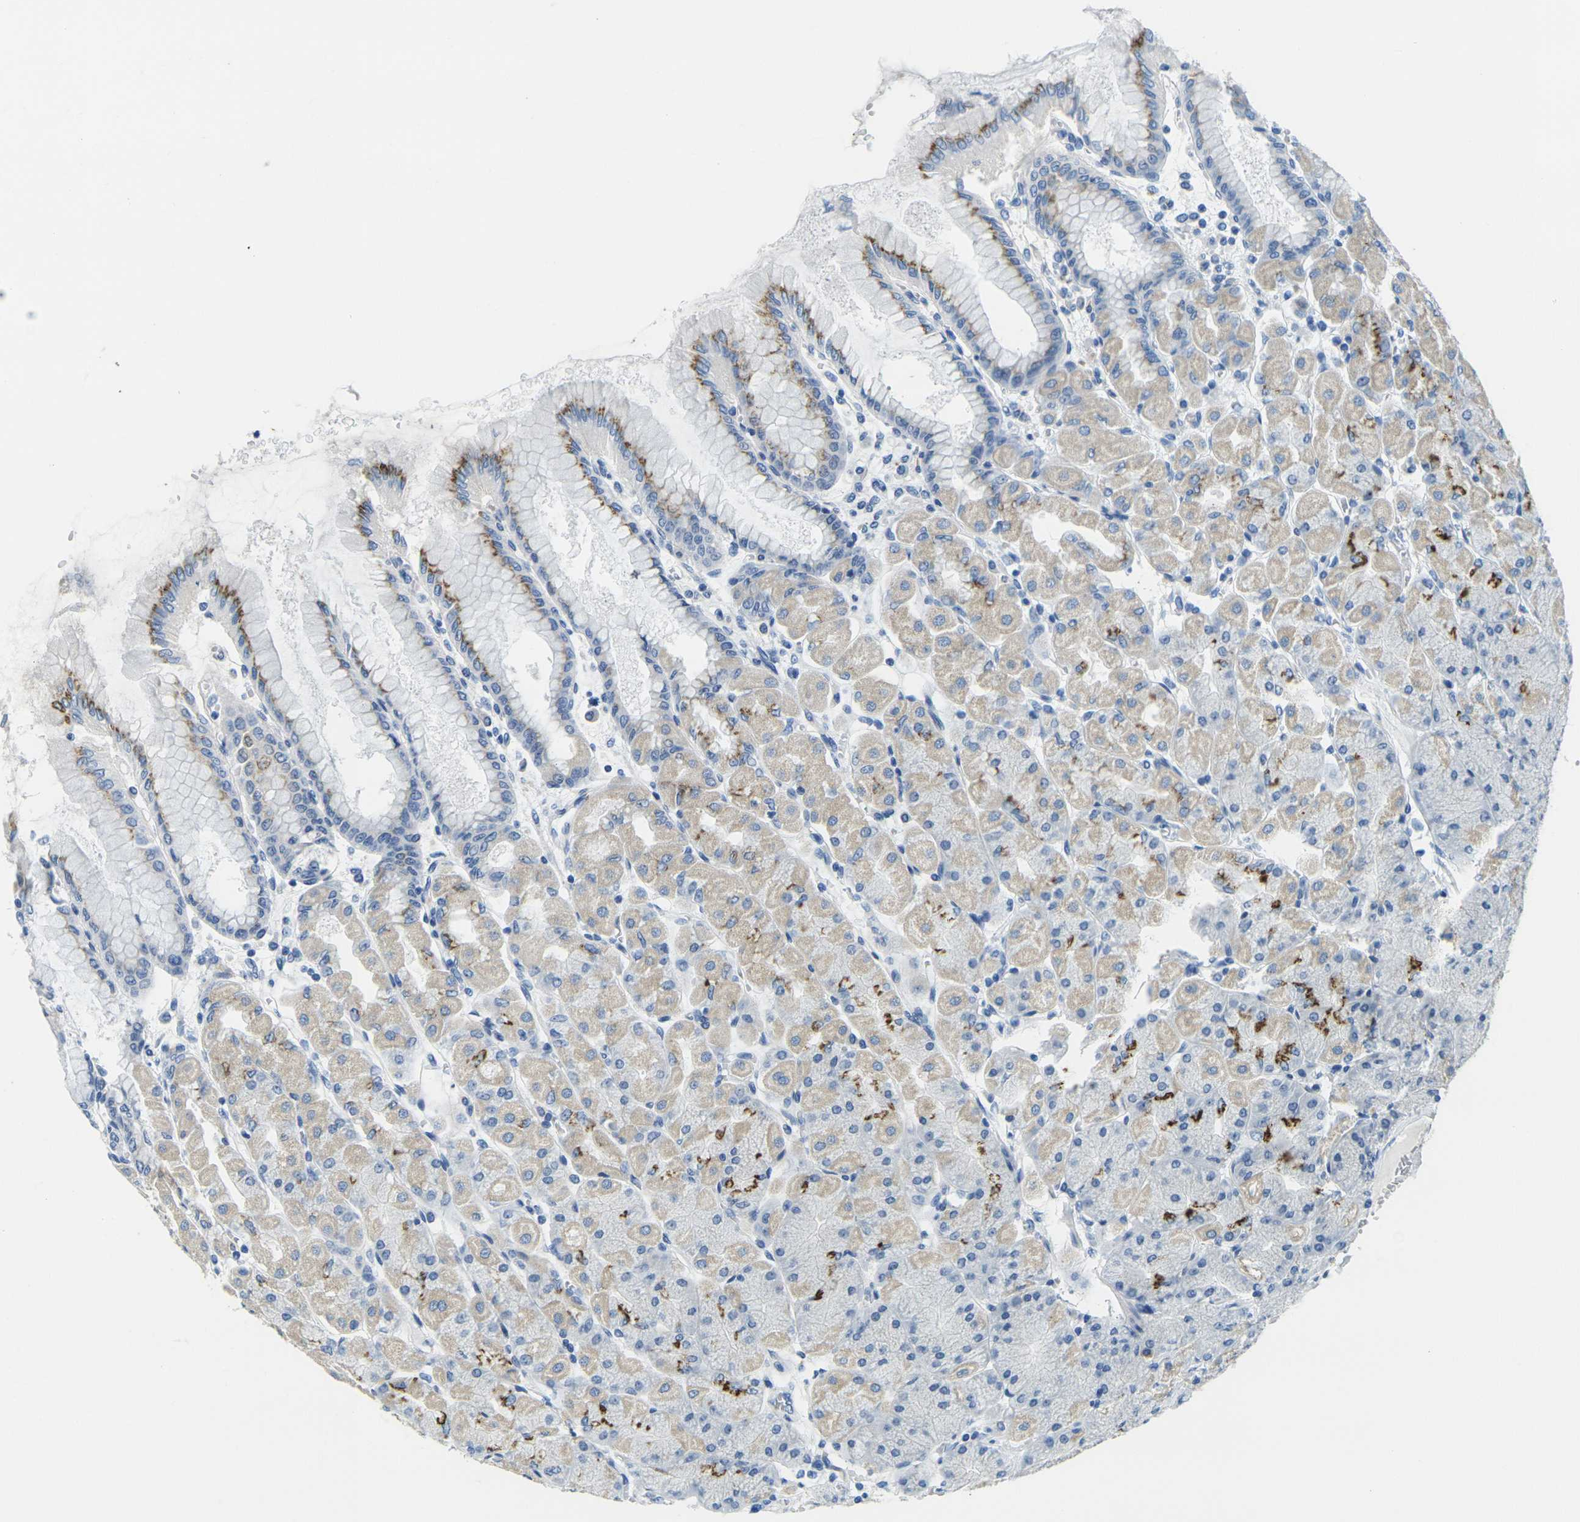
{"staining": {"intensity": "strong", "quantity": "25%-75%", "location": "cytoplasmic/membranous"}, "tissue": "stomach", "cell_type": "Glandular cells", "image_type": "normal", "snomed": [{"axis": "morphology", "description": "Normal tissue, NOS"}, {"axis": "topography", "description": "Stomach, upper"}], "caption": "A high-resolution histopathology image shows immunohistochemistry (IHC) staining of unremarkable stomach, which reveals strong cytoplasmic/membranous positivity in approximately 25%-75% of glandular cells.", "gene": "FAM3D", "patient": {"sex": "female", "age": 56}}